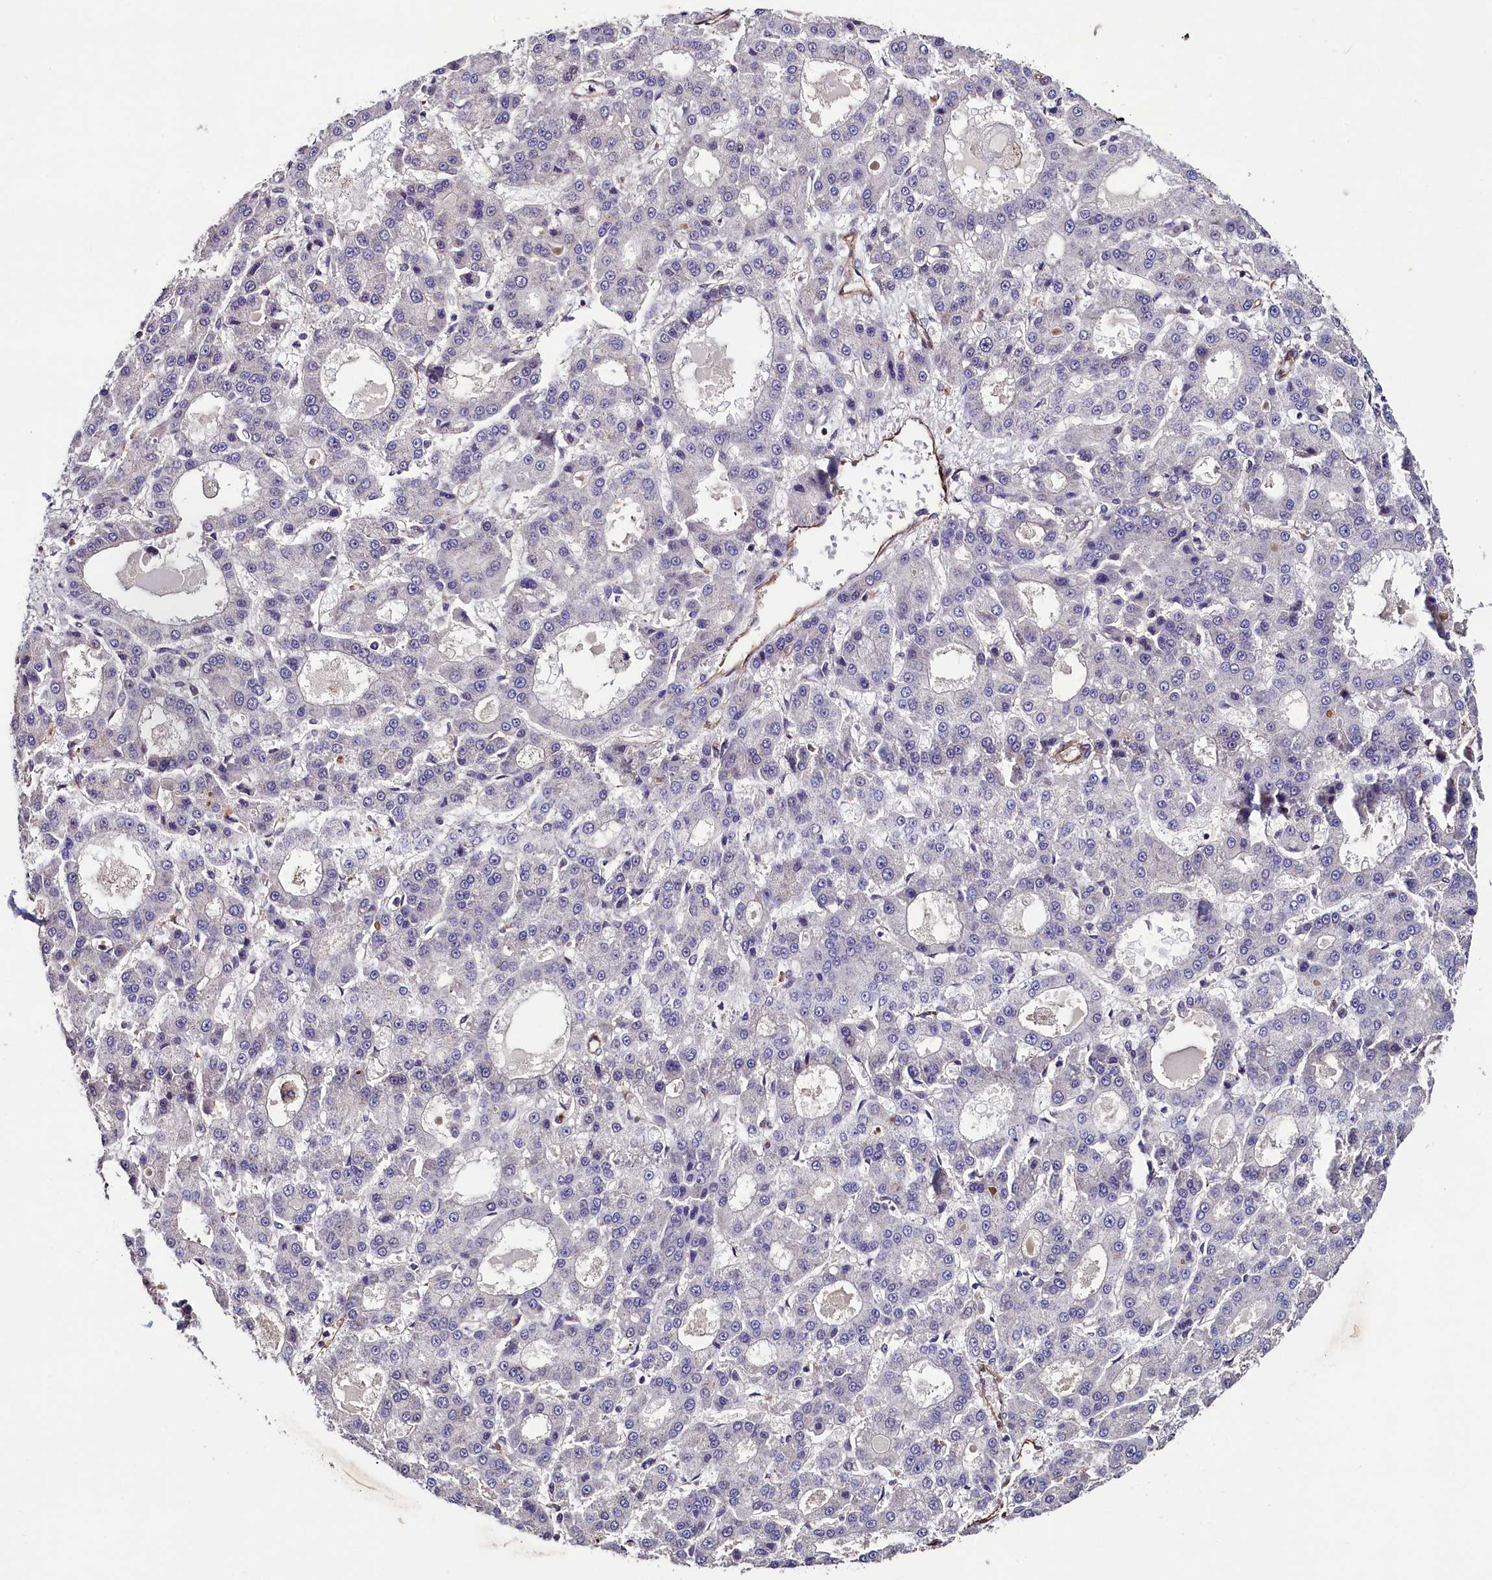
{"staining": {"intensity": "negative", "quantity": "none", "location": "none"}, "tissue": "liver cancer", "cell_type": "Tumor cells", "image_type": "cancer", "snomed": [{"axis": "morphology", "description": "Carcinoma, Hepatocellular, NOS"}, {"axis": "topography", "description": "Liver"}], "caption": "This is an IHC photomicrograph of hepatocellular carcinoma (liver). There is no staining in tumor cells.", "gene": "PALM", "patient": {"sex": "male", "age": 70}}